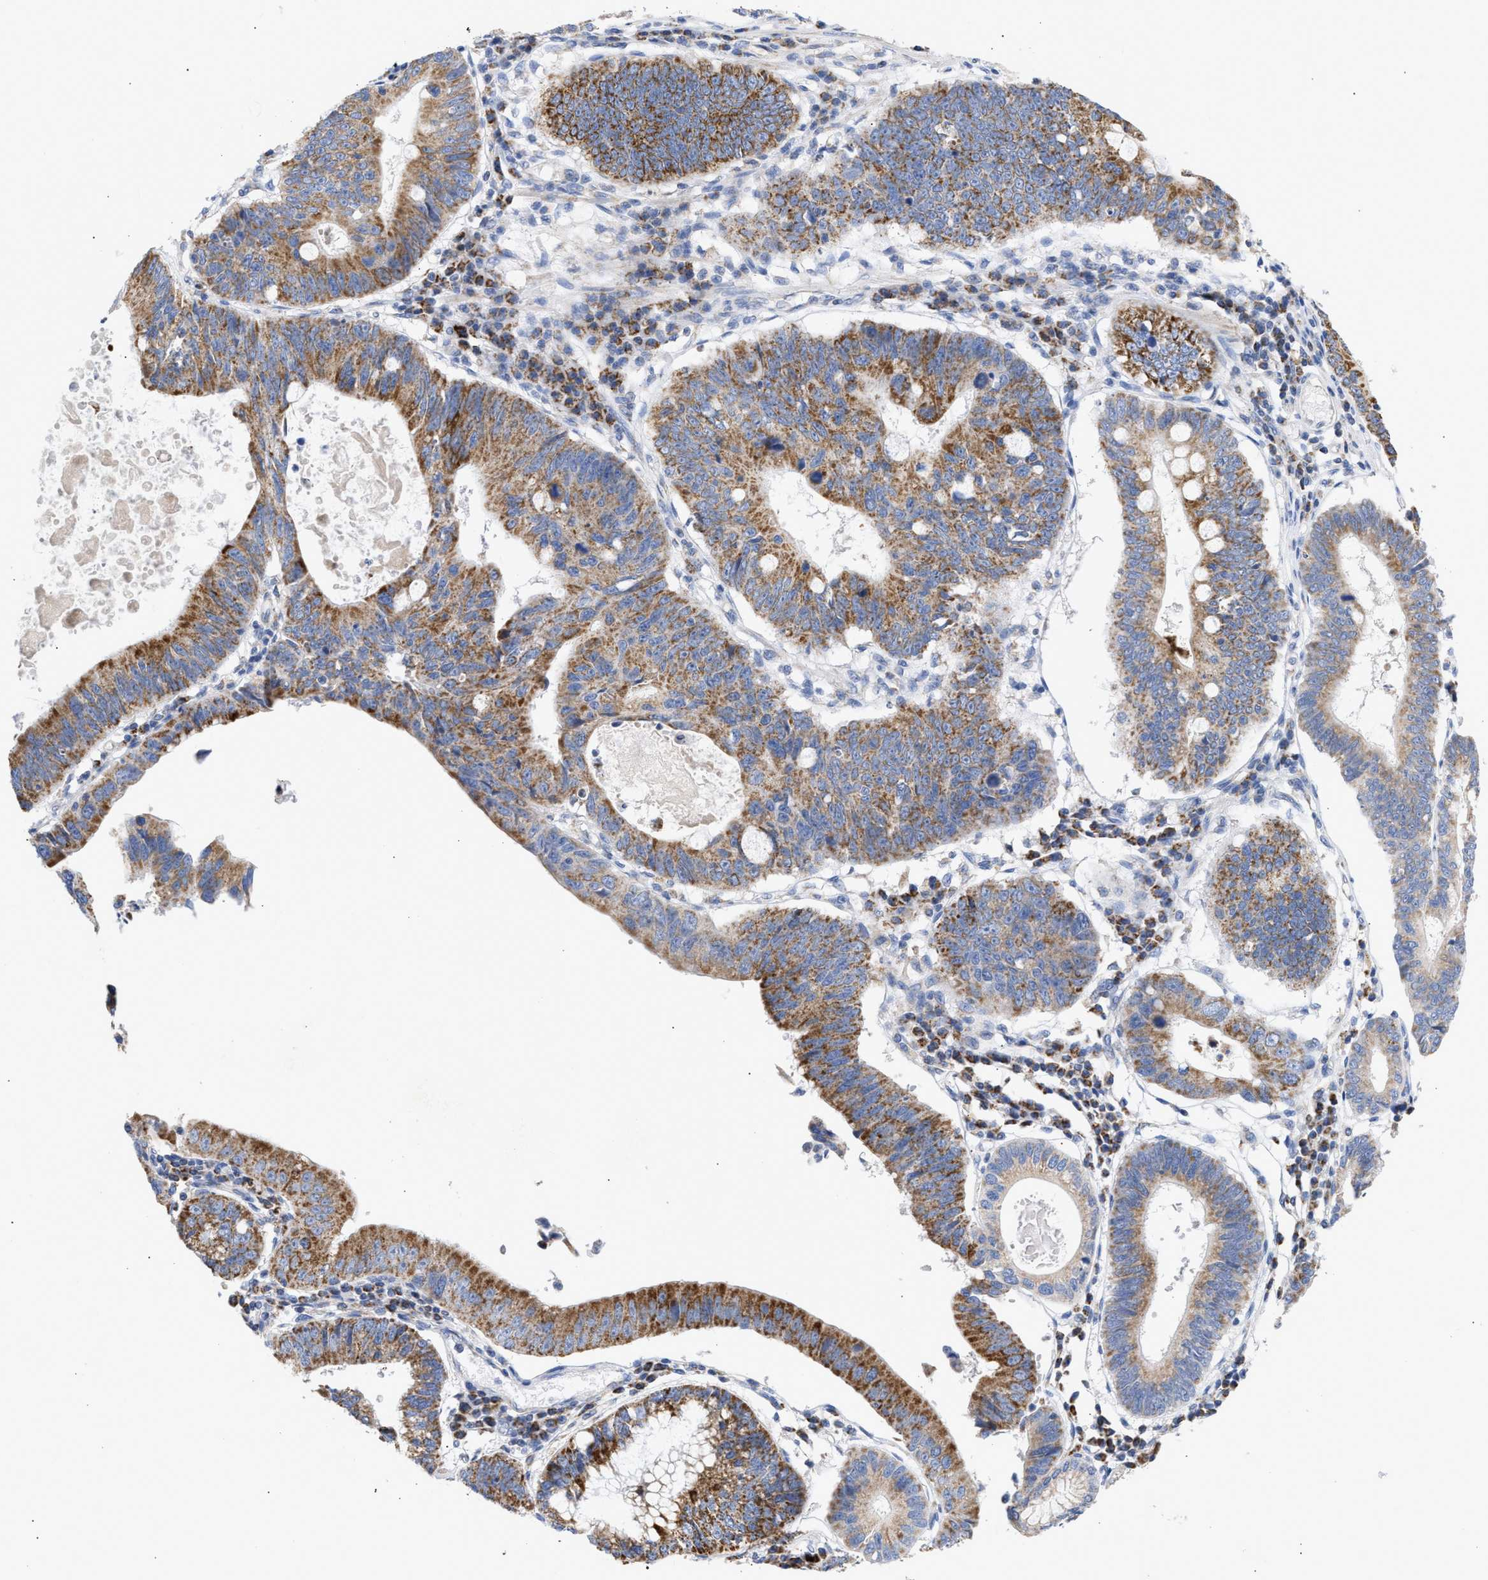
{"staining": {"intensity": "moderate", "quantity": ">75%", "location": "cytoplasmic/membranous"}, "tissue": "stomach cancer", "cell_type": "Tumor cells", "image_type": "cancer", "snomed": [{"axis": "morphology", "description": "Adenocarcinoma, NOS"}, {"axis": "topography", "description": "Stomach"}], "caption": "The photomicrograph reveals staining of stomach adenocarcinoma, revealing moderate cytoplasmic/membranous protein staining (brown color) within tumor cells.", "gene": "ACOT13", "patient": {"sex": "male", "age": 59}}